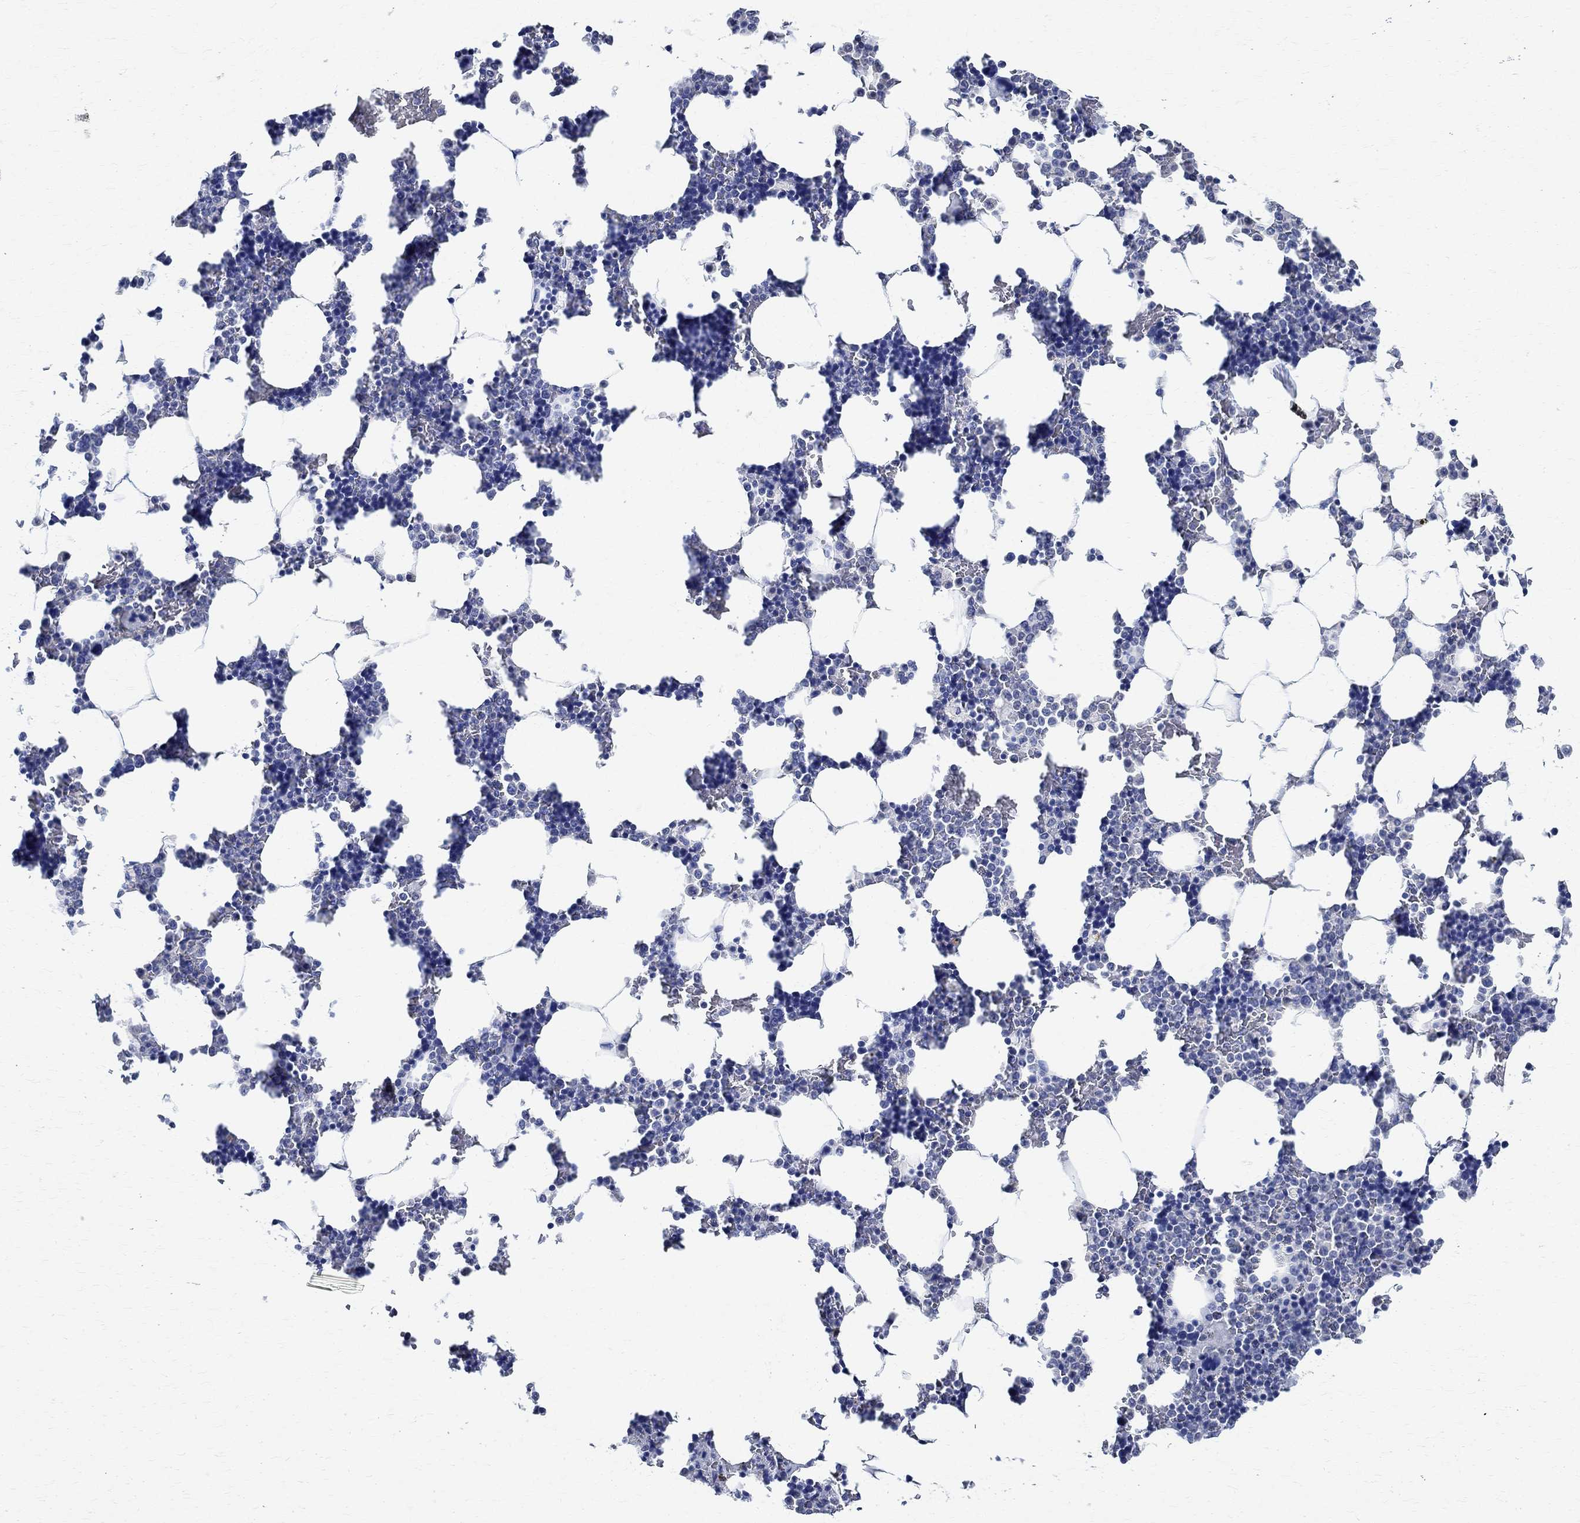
{"staining": {"intensity": "negative", "quantity": "none", "location": "none"}, "tissue": "bone marrow", "cell_type": "Hematopoietic cells", "image_type": "normal", "snomed": [{"axis": "morphology", "description": "Normal tissue, NOS"}, {"axis": "topography", "description": "Bone marrow"}], "caption": "DAB (3,3'-diaminobenzidine) immunohistochemical staining of benign bone marrow shows no significant expression in hematopoietic cells.", "gene": "TMEM221", "patient": {"sex": "male", "age": 51}}